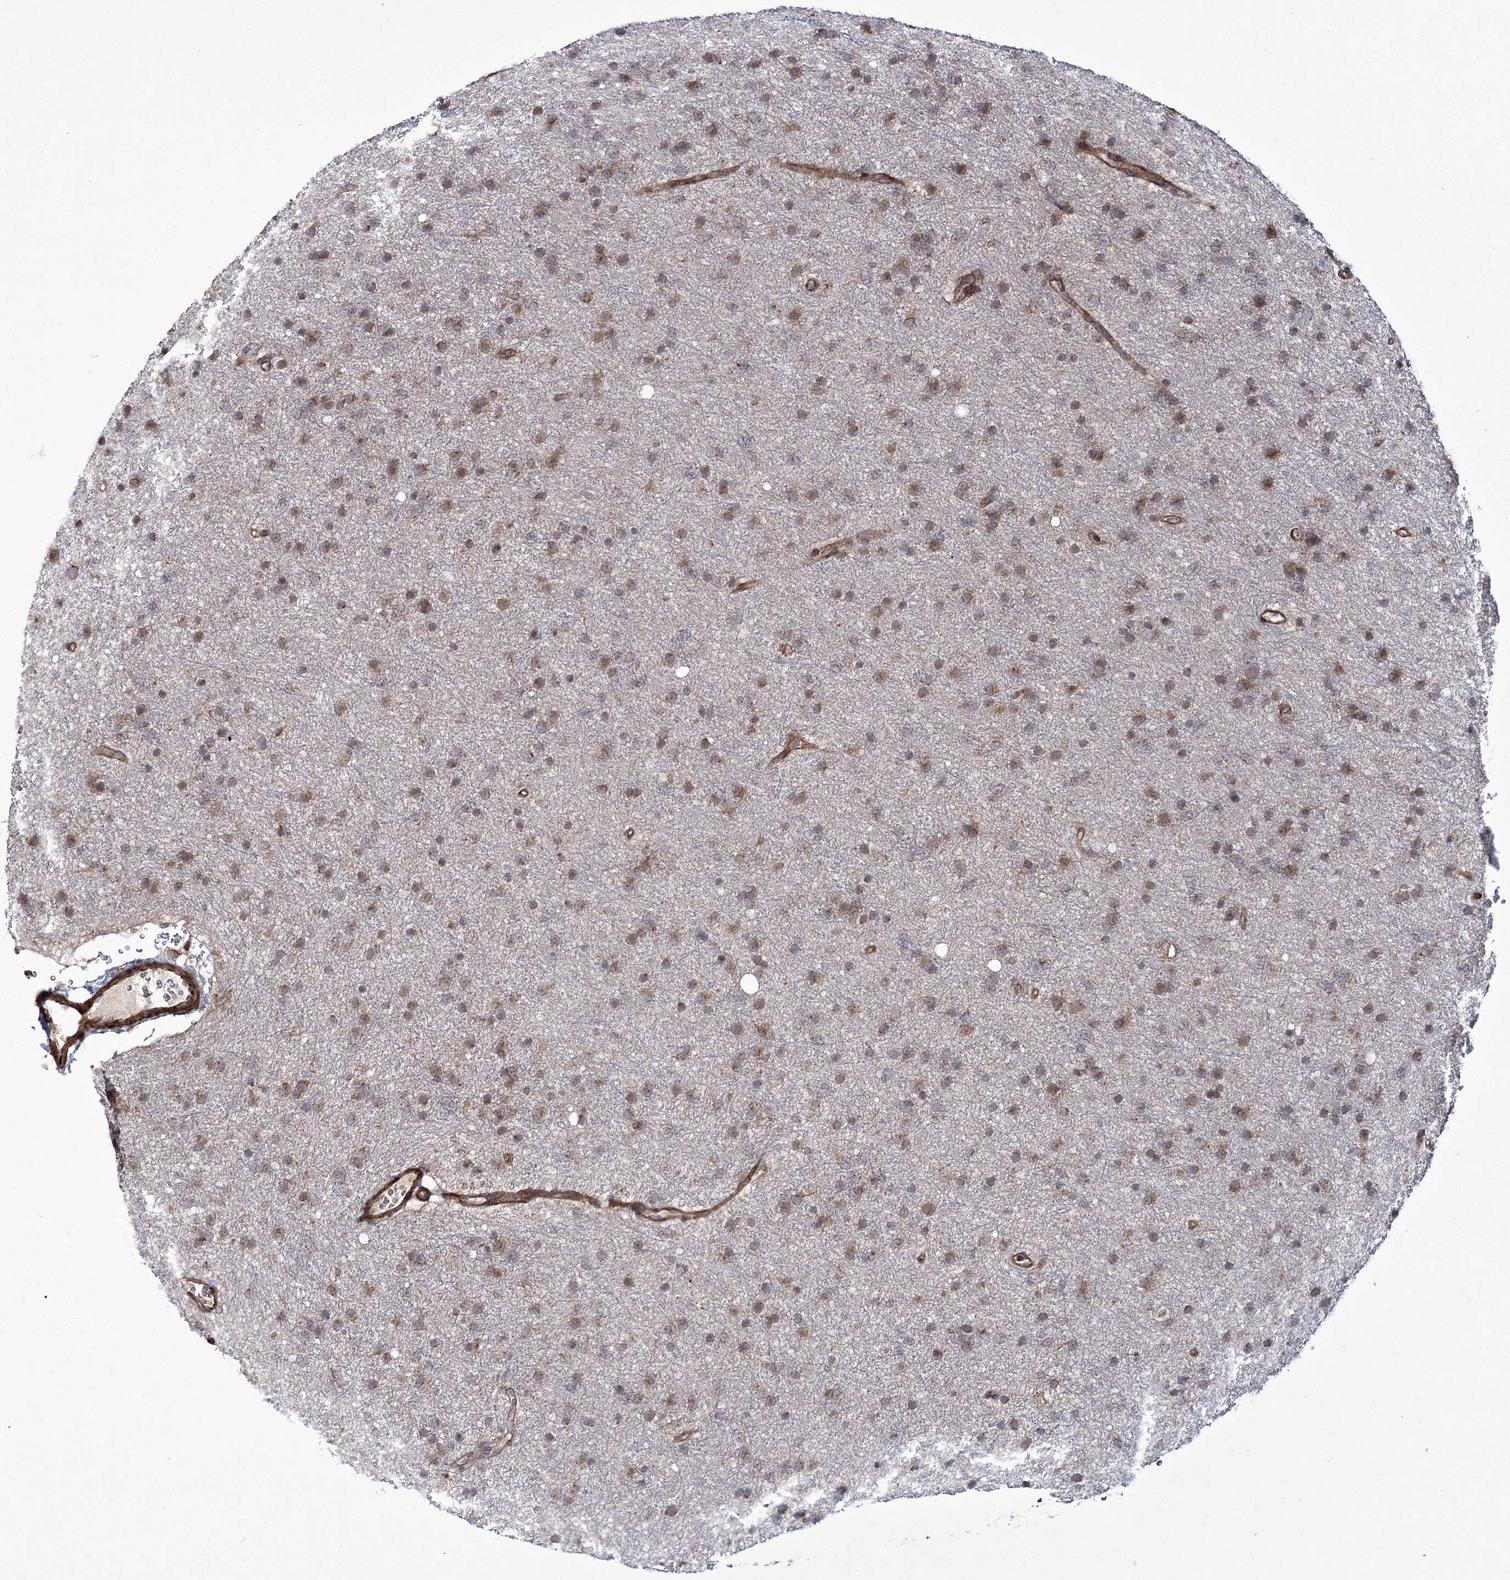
{"staining": {"intensity": "moderate", "quantity": ">75%", "location": "cytoplasmic/membranous"}, "tissue": "glioma", "cell_type": "Tumor cells", "image_type": "cancer", "snomed": [{"axis": "morphology", "description": "Glioma, malignant, Low grade"}, {"axis": "topography", "description": "Cerebral cortex"}], "caption": "Approximately >75% of tumor cells in human glioma demonstrate moderate cytoplasmic/membranous protein positivity as visualized by brown immunohistochemical staining.", "gene": "HECTD2", "patient": {"sex": "female", "age": 39}}